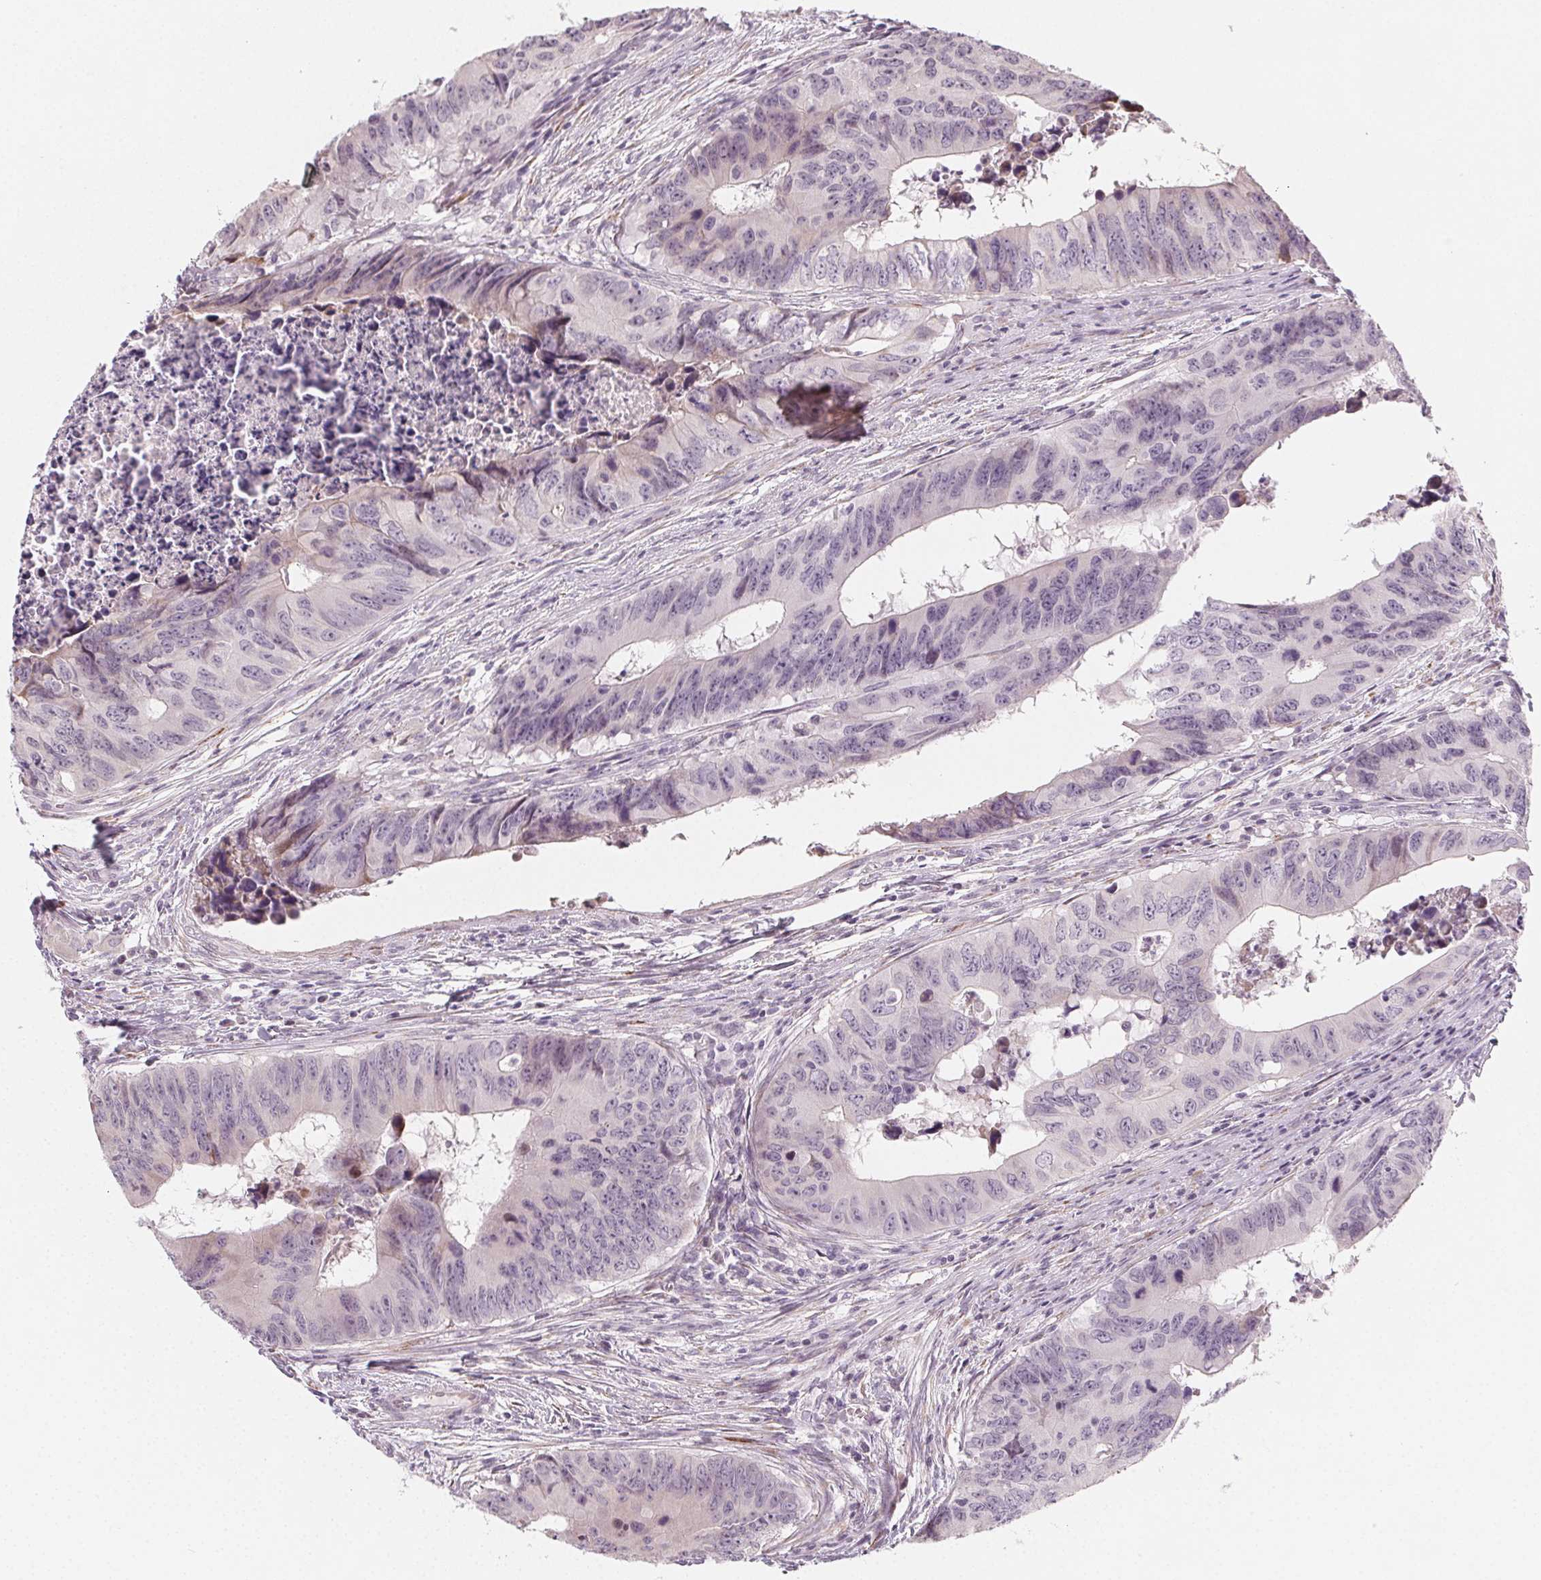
{"staining": {"intensity": "negative", "quantity": "none", "location": "none"}, "tissue": "colorectal cancer", "cell_type": "Tumor cells", "image_type": "cancer", "snomed": [{"axis": "morphology", "description": "Adenocarcinoma, NOS"}, {"axis": "topography", "description": "Colon"}], "caption": "Immunohistochemistry micrograph of neoplastic tissue: human colorectal cancer (adenocarcinoma) stained with DAB (3,3'-diaminobenzidine) shows no significant protein expression in tumor cells. Brightfield microscopy of IHC stained with DAB (brown) and hematoxylin (blue), captured at high magnification.", "gene": "CCDC96", "patient": {"sex": "female", "age": 82}}